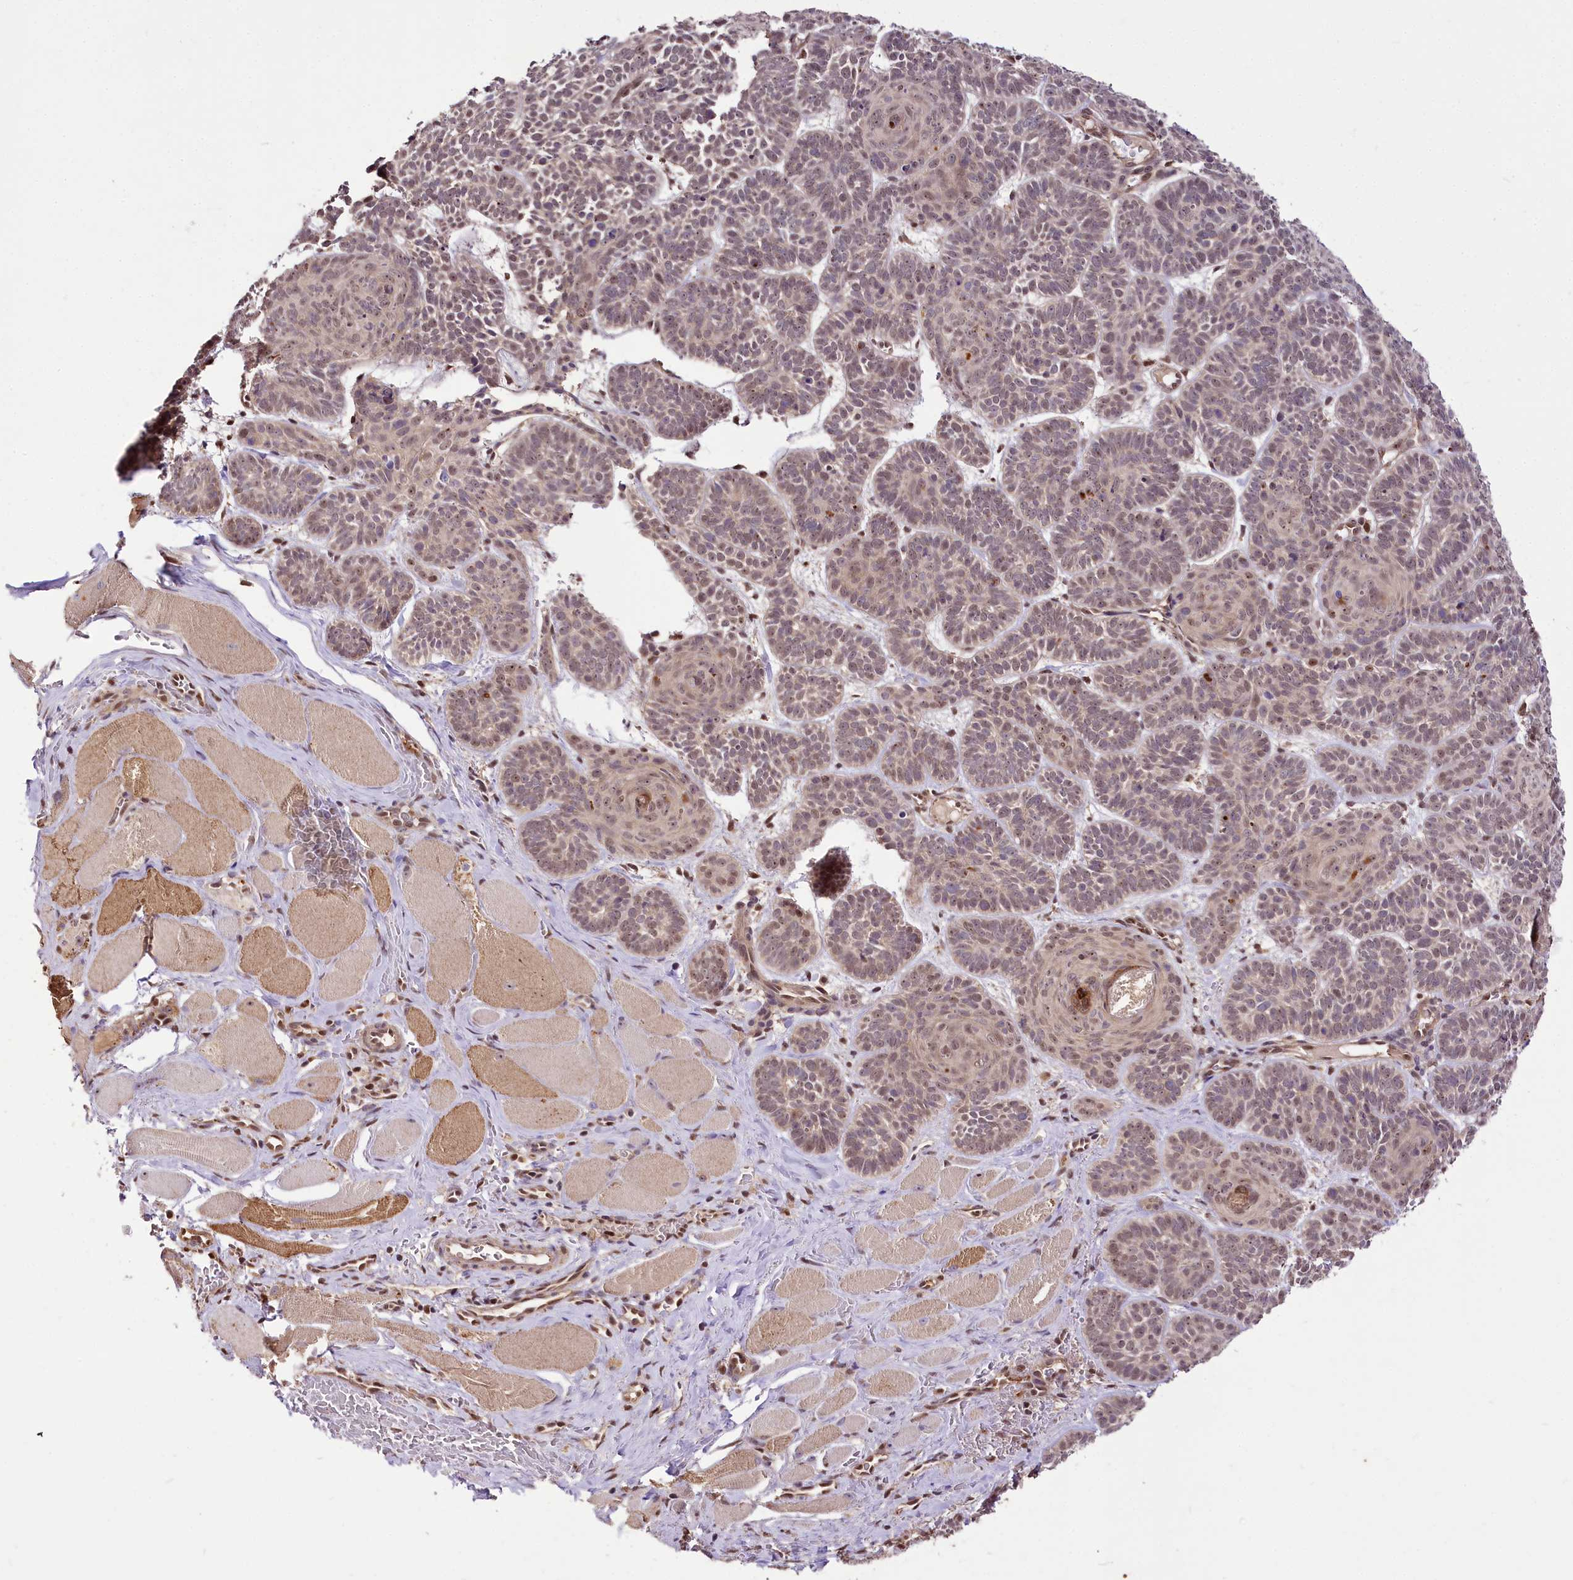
{"staining": {"intensity": "weak", "quantity": ">75%", "location": "nuclear"}, "tissue": "skin cancer", "cell_type": "Tumor cells", "image_type": "cancer", "snomed": [{"axis": "morphology", "description": "Basal cell carcinoma"}, {"axis": "topography", "description": "Skin"}], "caption": "IHC image of neoplastic tissue: human skin basal cell carcinoma stained using immunohistochemistry displays low levels of weak protein expression localized specifically in the nuclear of tumor cells, appearing as a nuclear brown color.", "gene": "GNL3L", "patient": {"sex": "male", "age": 85}}